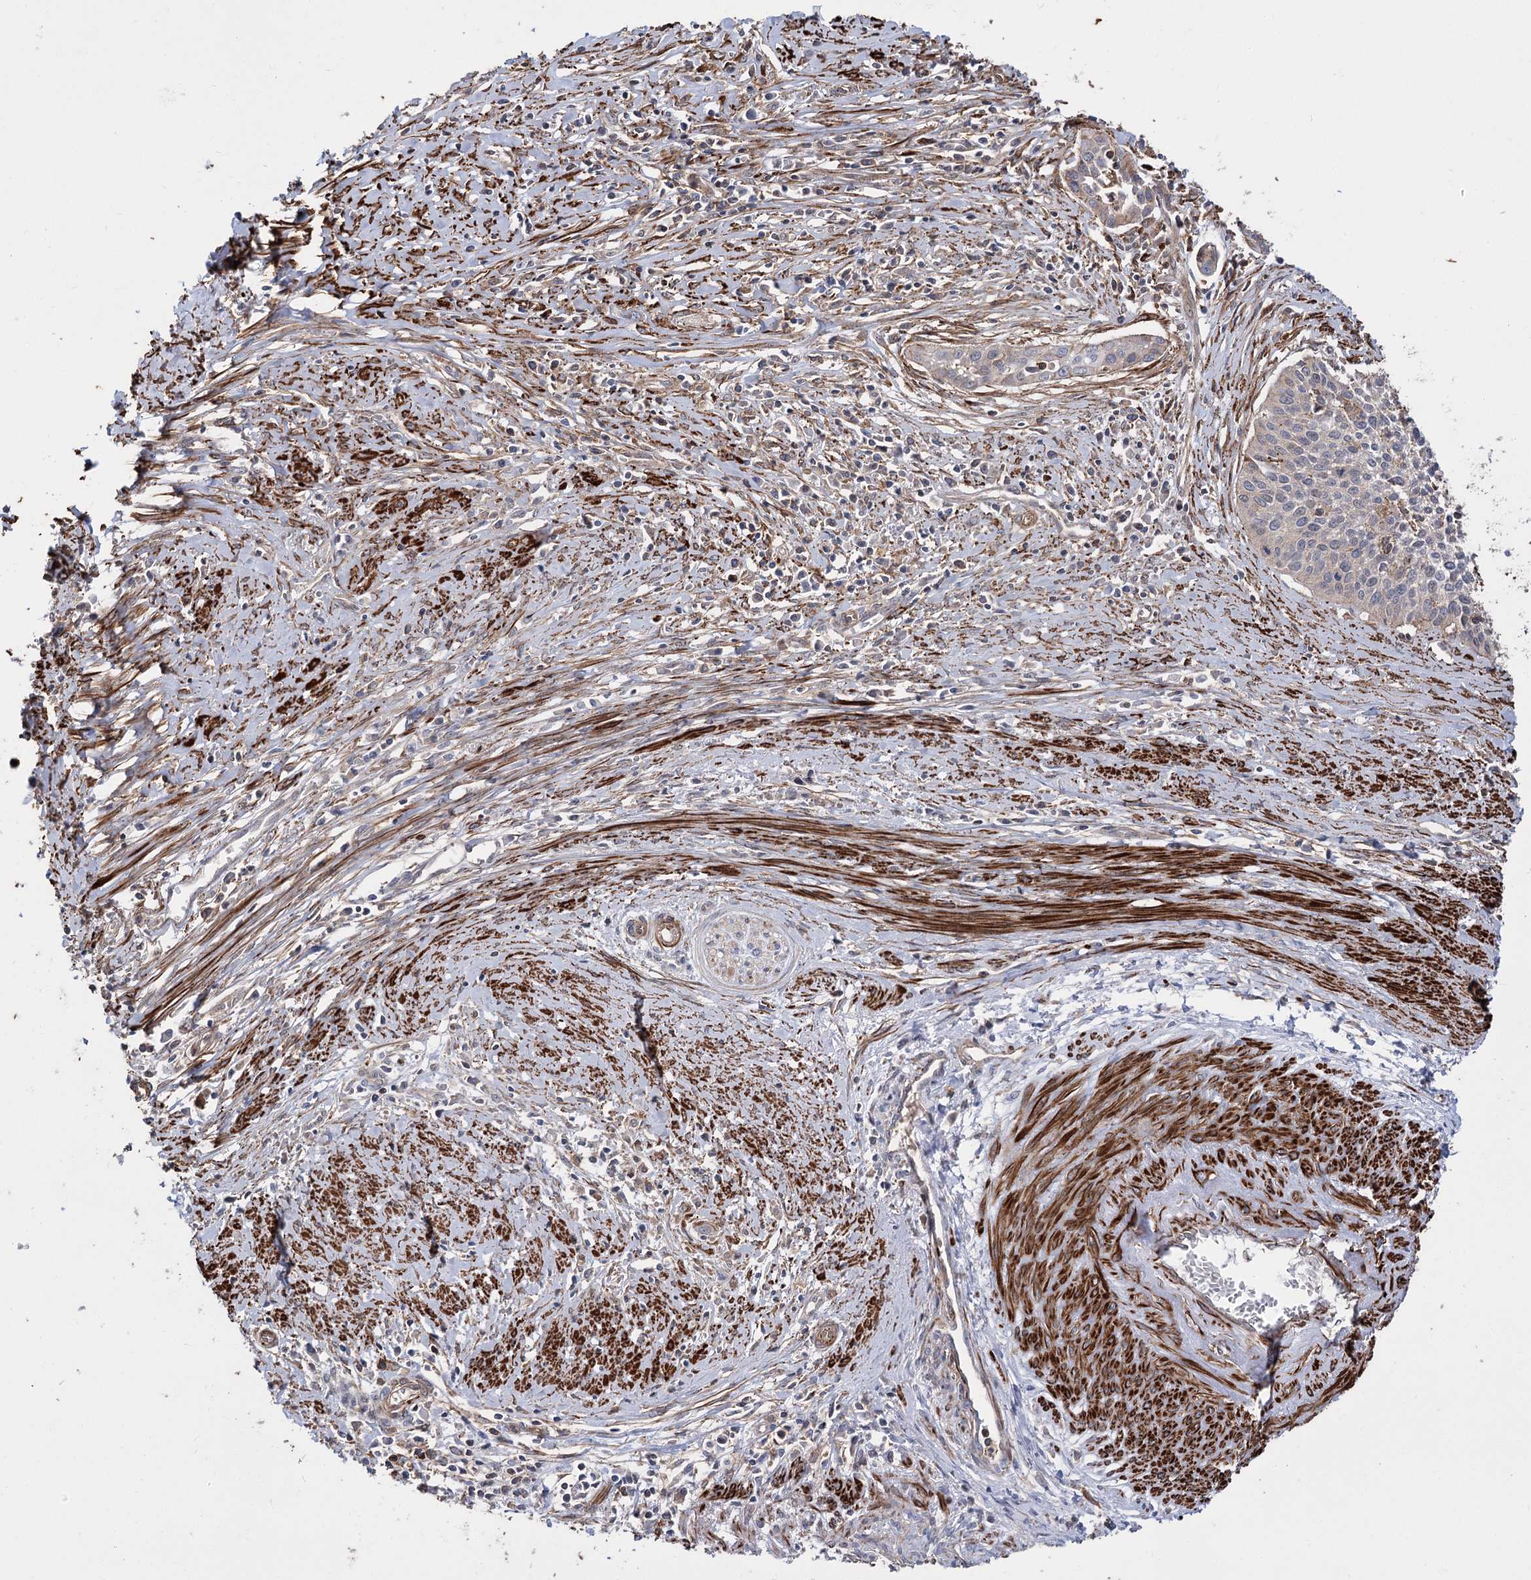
{"staining": {"intensity": "negative", "quantity": "none", "location": "none"}, "tissue": "cervical cancer", "cell_type": "Tumor cells", "image_type": "cancer", "snomed": [{"axis": "morphology", "description": "Squamous cell carcinoma, NOS"}, {"axis": "topography", "description": "Cervix"}], "caption": "A micrograph of human cervical cancer is negative for staining in tumor cells. Brightfield microscopy of immunohistochemistry stained with DAB (brown) and hematoxylin (blue), captured at high magnification.", "gene": "DPP3", "patient": {"sex": "female", "age": 34}}